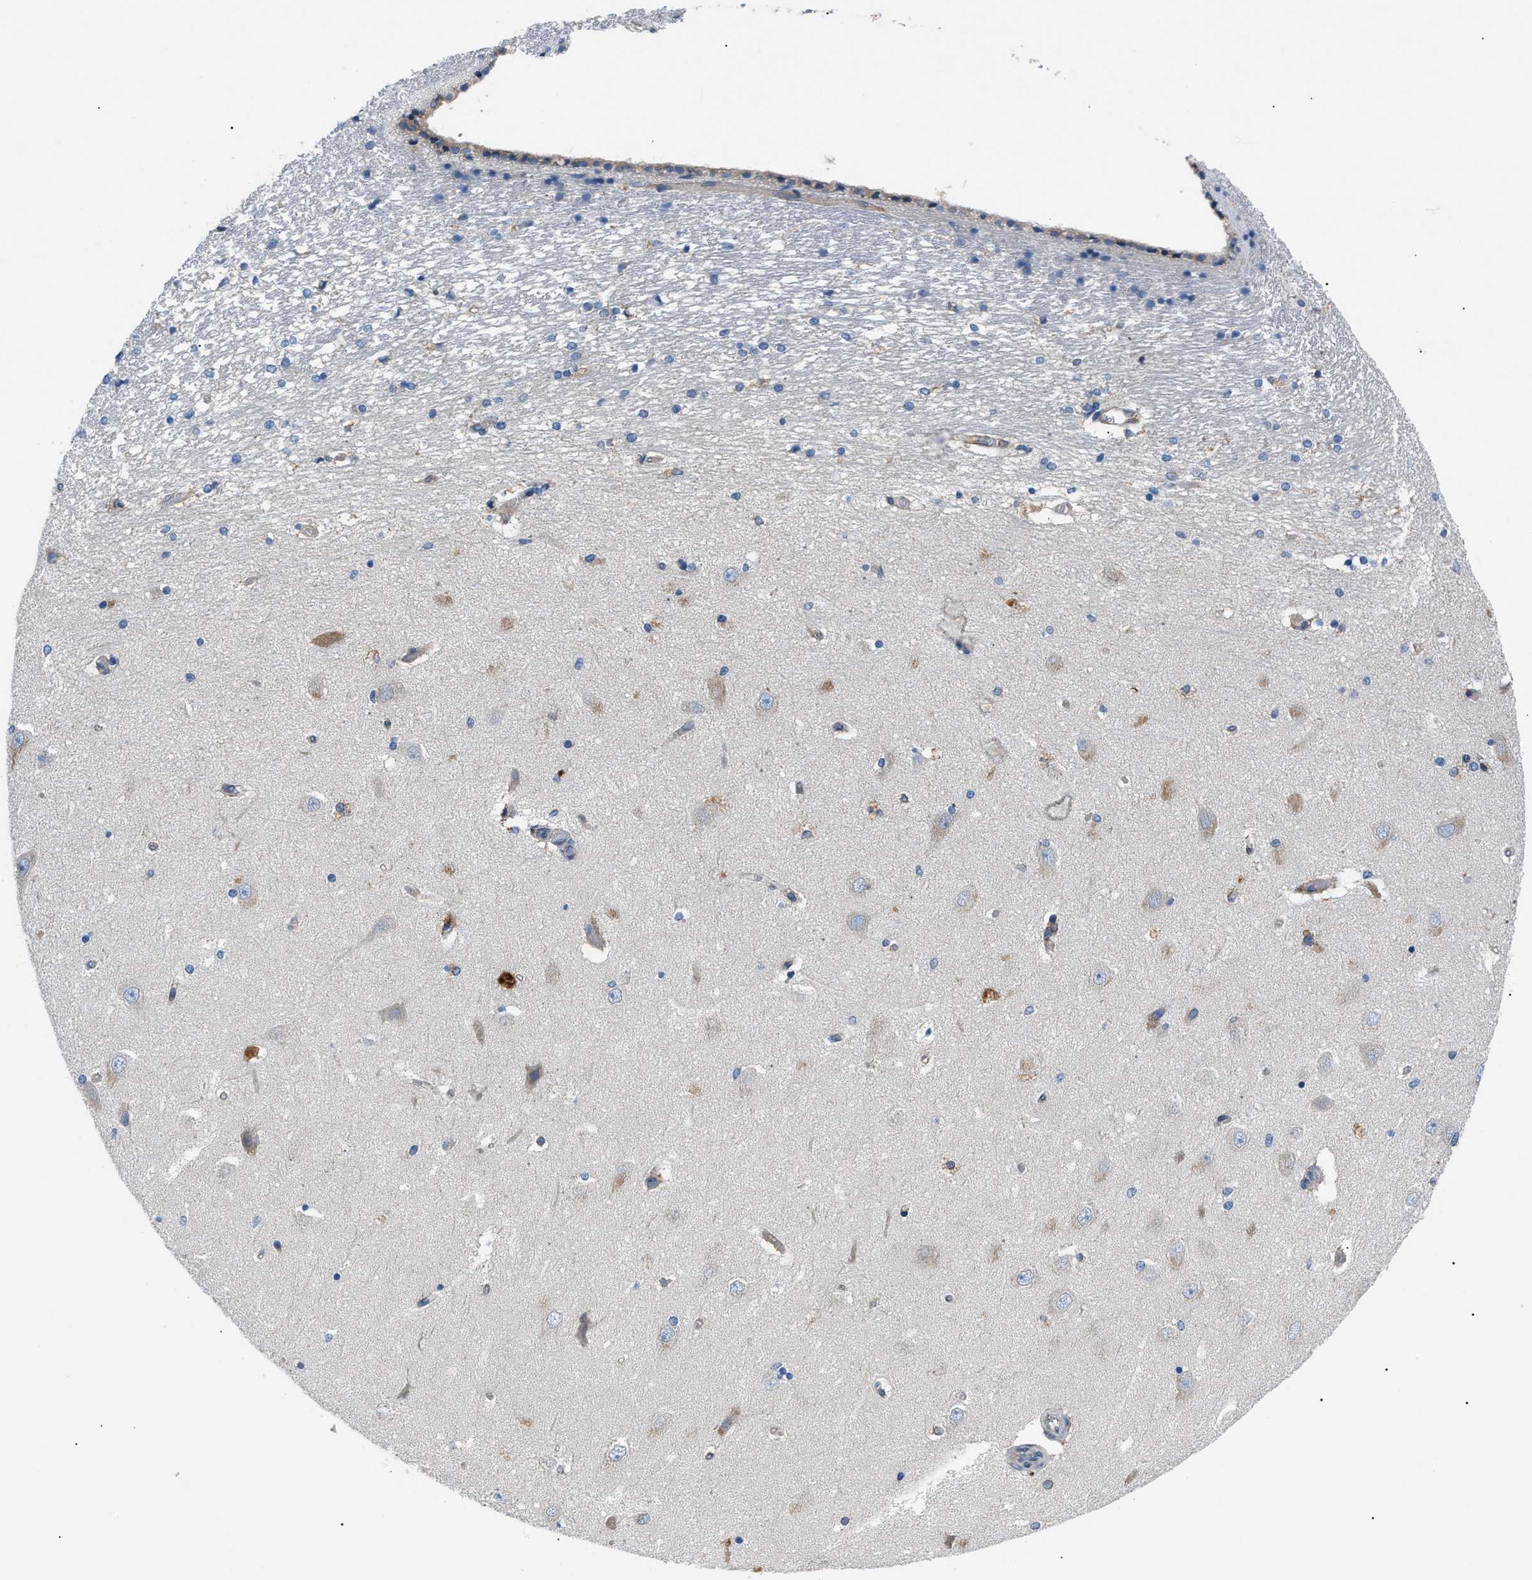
{"staining": {"intensity": "negative", "quantity": "none", "location": "none"}, "tissue": "hippocampus", "cell_type": "Glial cells", "image_type": "normal", "snomed": [{"axis": "morphology", "description": "Normal tissue, NOS"}, {"axis": "topography", "description": "Hippocampus"}], "caption": "High power microscopy image of an IHC histopathology image of normal hippocampus, revealing no significant staining in glial cells. (Brightfield microscopy of DAB immunohistochemistry at high magnification).", "gene": "ZDHHC24", "patient": {"sex": "female", "age": 54}}